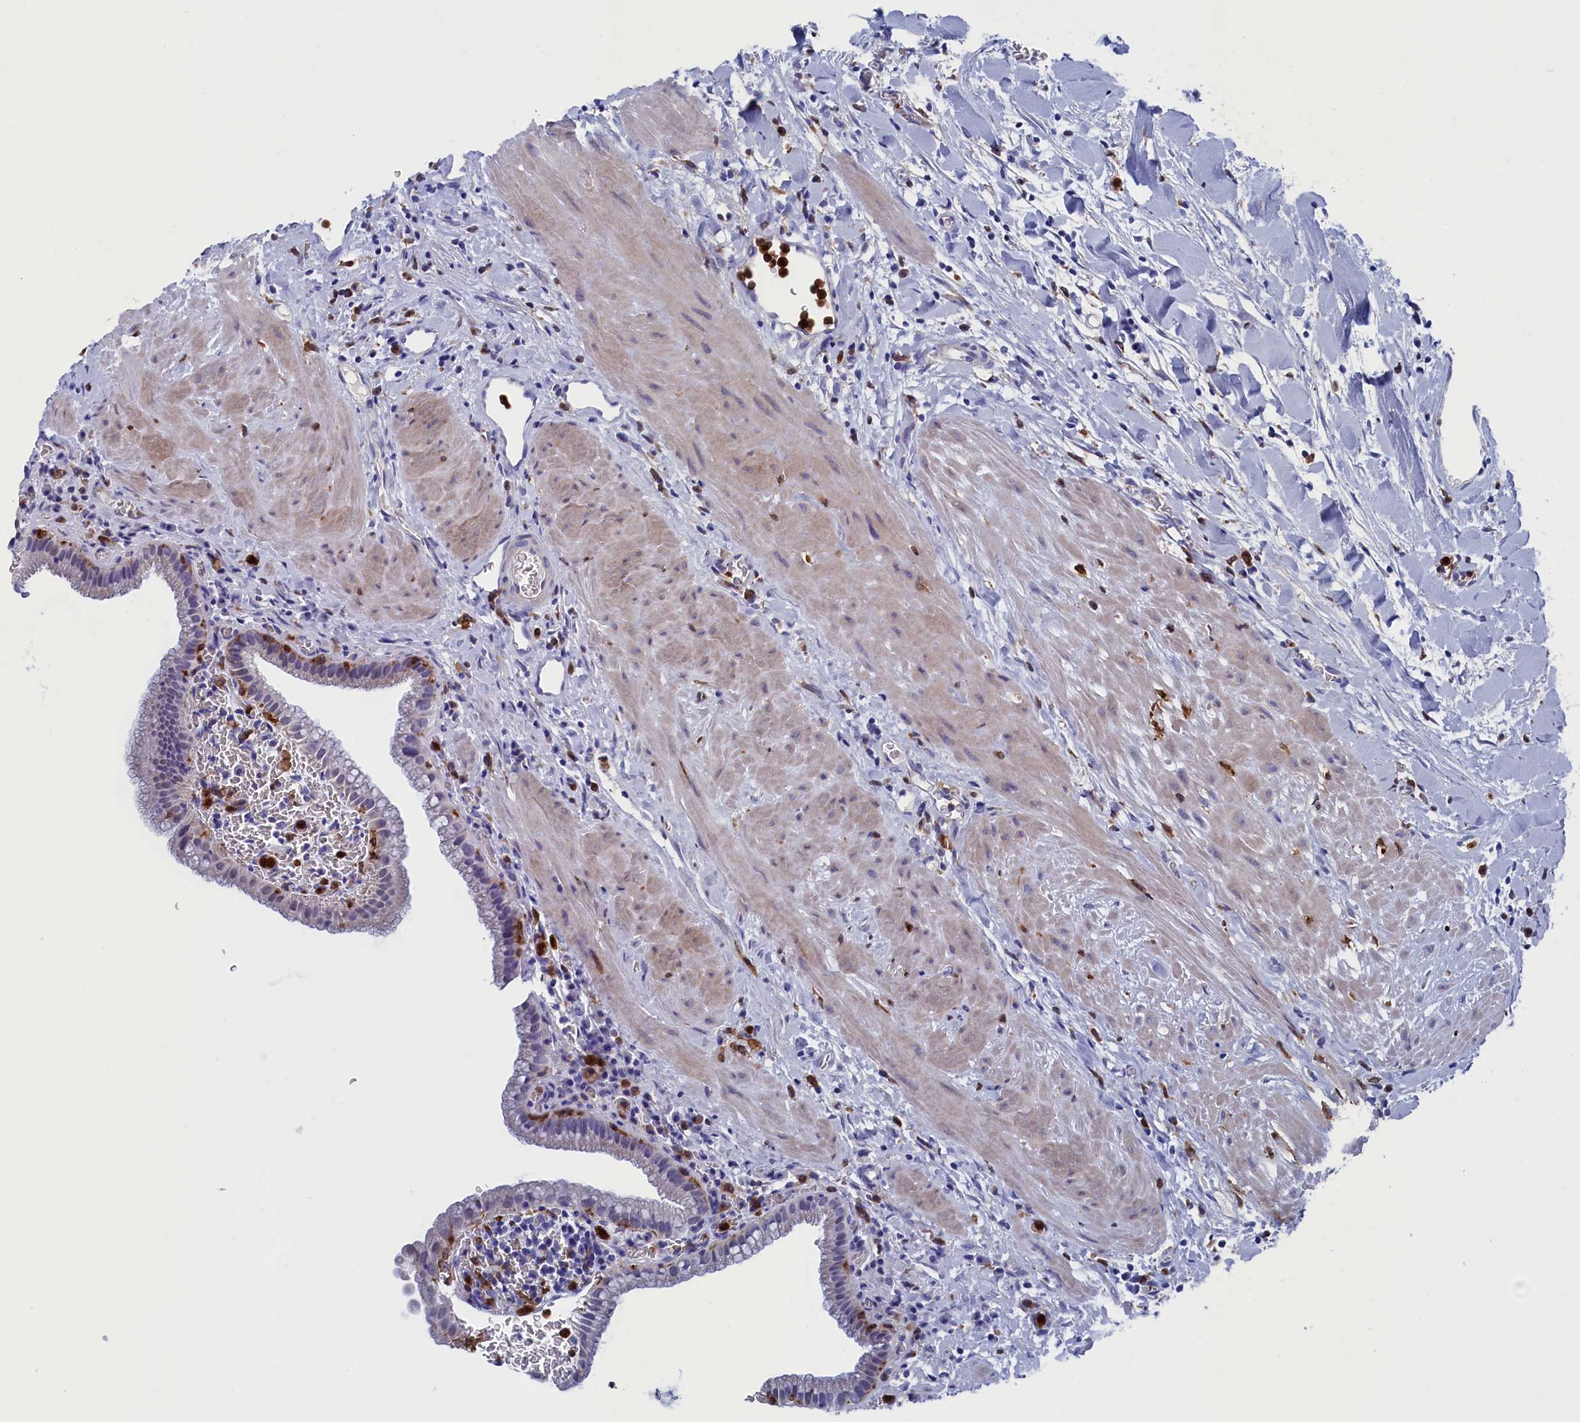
{"staining": {"intensity": "moderate", "quantity": "<25%", "location": "cytoplasmic/membranous"}, "tissue": "gallbladder", "cell_type": "Glandular cells", "image_type": "normal", "snomed": [{"axis": "morphology", "description": "Normal tissue, NOS"}, {"axis": "topography", "description": "Gallbladder"}], "caption": "The immunohistochemical stain labels moderate cytoplasmic/membranous positivity in glandular cells of benign gallbladder. The protein of interest is shown in brown color, while the nuclei are stained blue.", "gene": "TYROBP", "patient": {"sex": "male", "age": 78}}